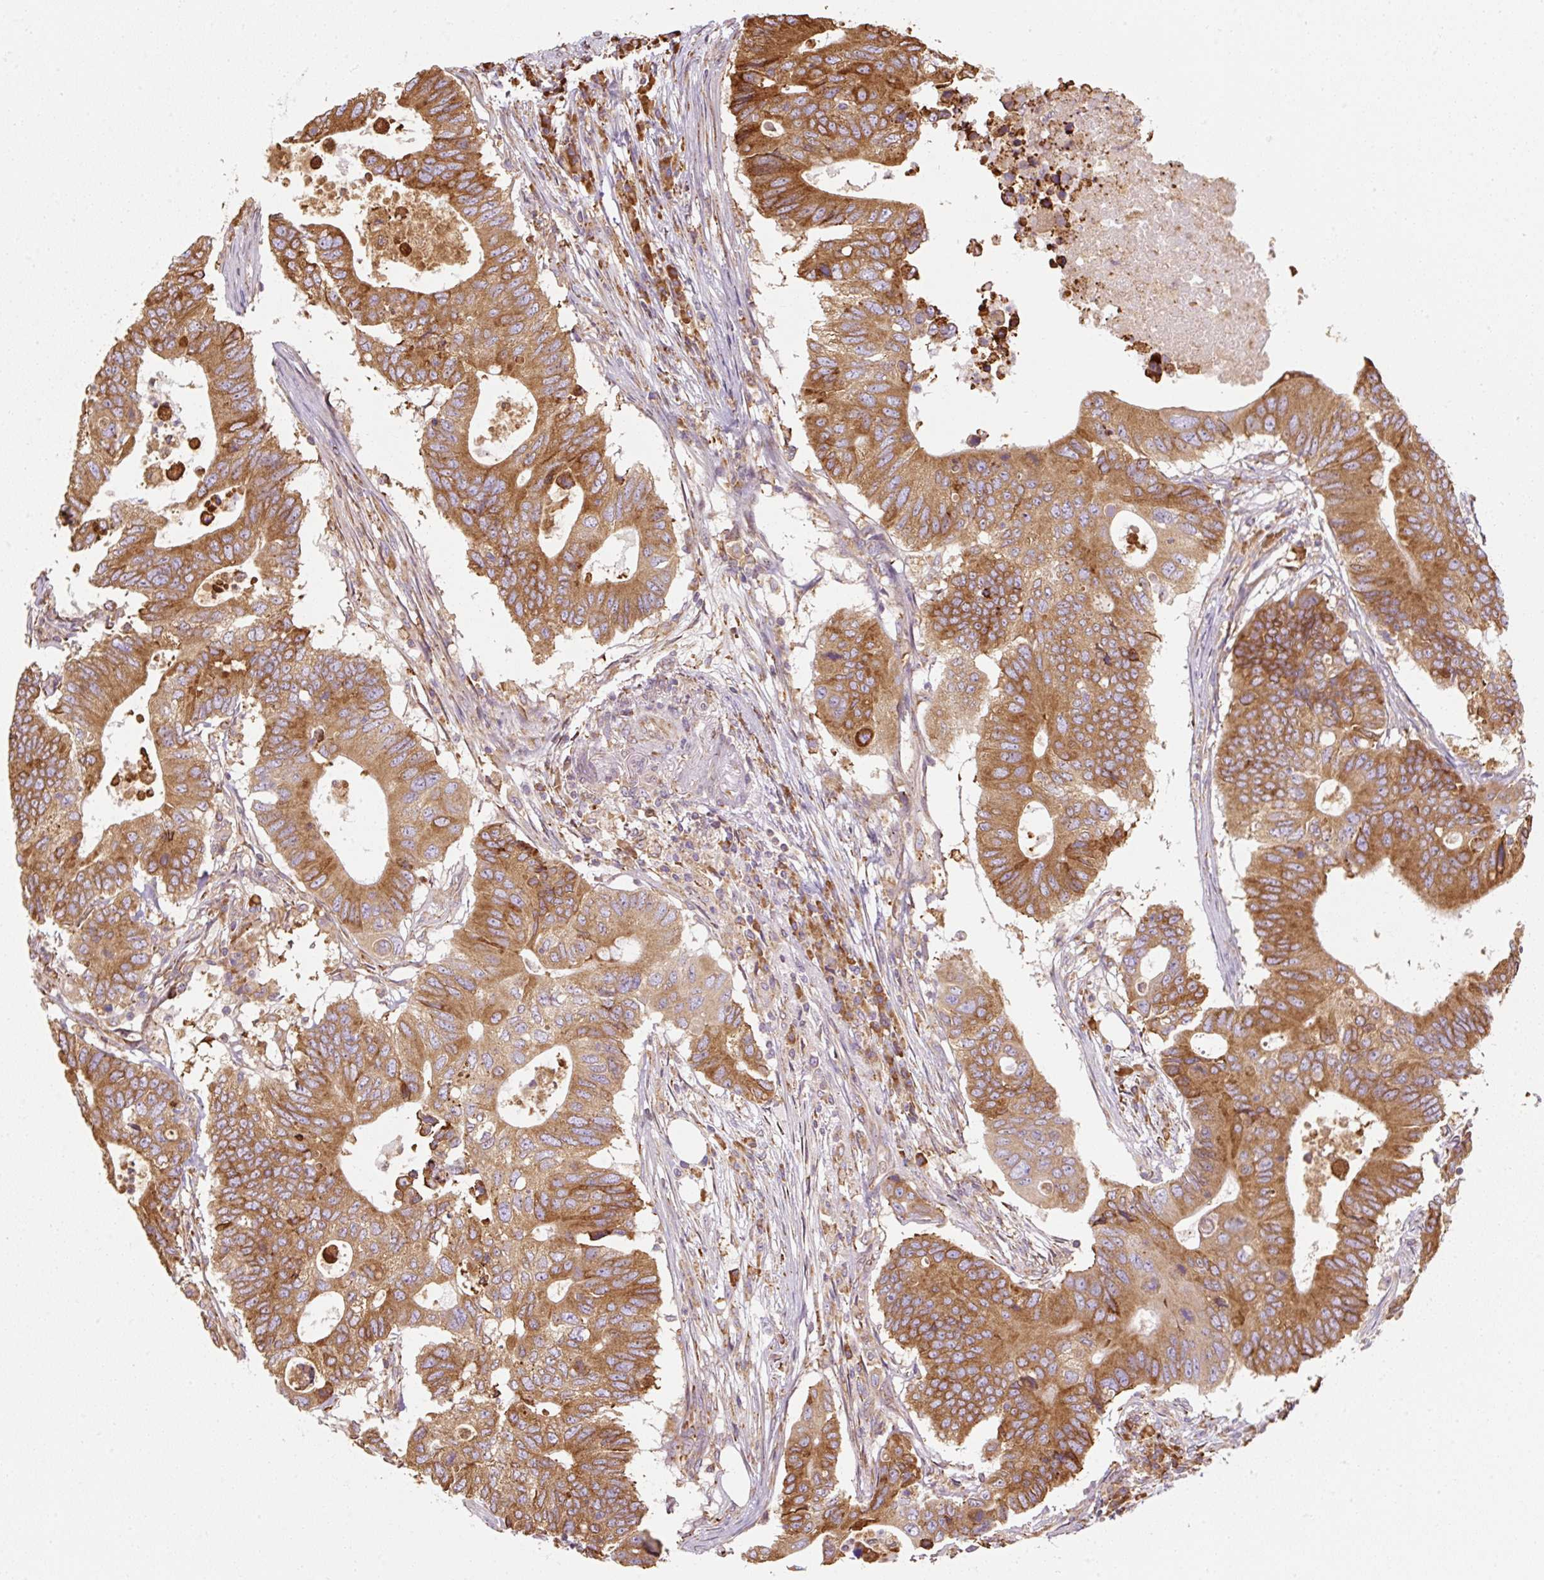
{"staining": {"intensity": "moderate", "quantity": ">75%", "location": "cytoplasmic/membranous"}, "tissue": "colorectal cancer", "cell_type": "Tumor cells", "image_type": "cancer", "snomed": [{"axis": "morphology", "description": "Adenocarcinoma, NOS"}, {"axis": "topography", "description": "Colon"}], "caption": "Protein expression by immunohistochemistry reveals moderate cytoplasmic/membranous positivity in about >75% of tumor cells in colorectal adenocarcinoma.", "gene": "PRKCSH", "patient": {"sex": "male", "age": 71}}